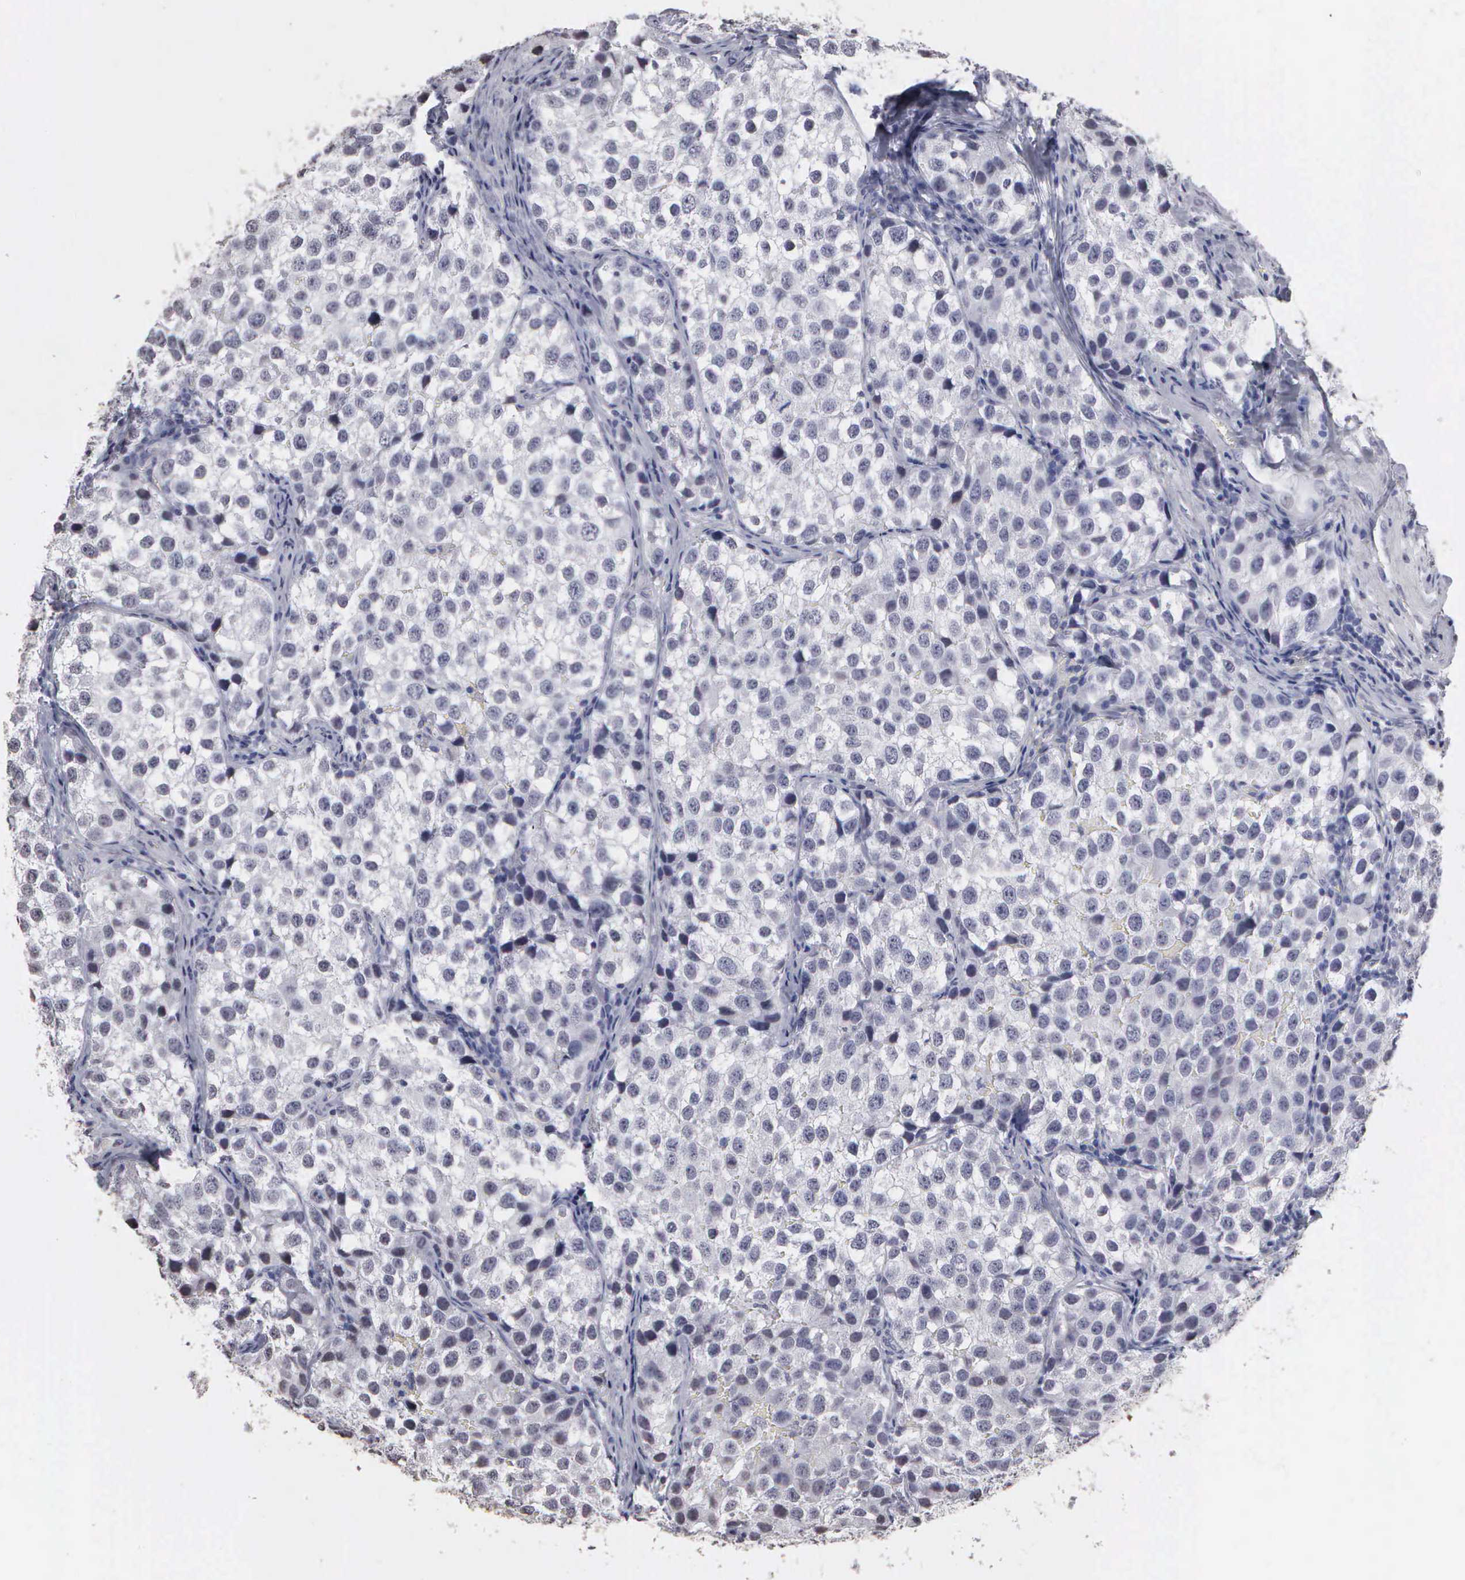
{"staining": {"intensity": "negative", "quantity": "none", "location": "none"}, "tissue": "testis cancer", "cell_type": "Tumor cells", "image_type": "cancer", "snomed": [{"axis": "morphology", "description": "Seminoma, NOS"}, {"axis": "topography", "description": "Testis"}], "caption": "The histopathology image exhibits no staining of tumor cells in testis seminoma.", "gene": "UPB1", "patient": {"sex": "male", "age": 39}}